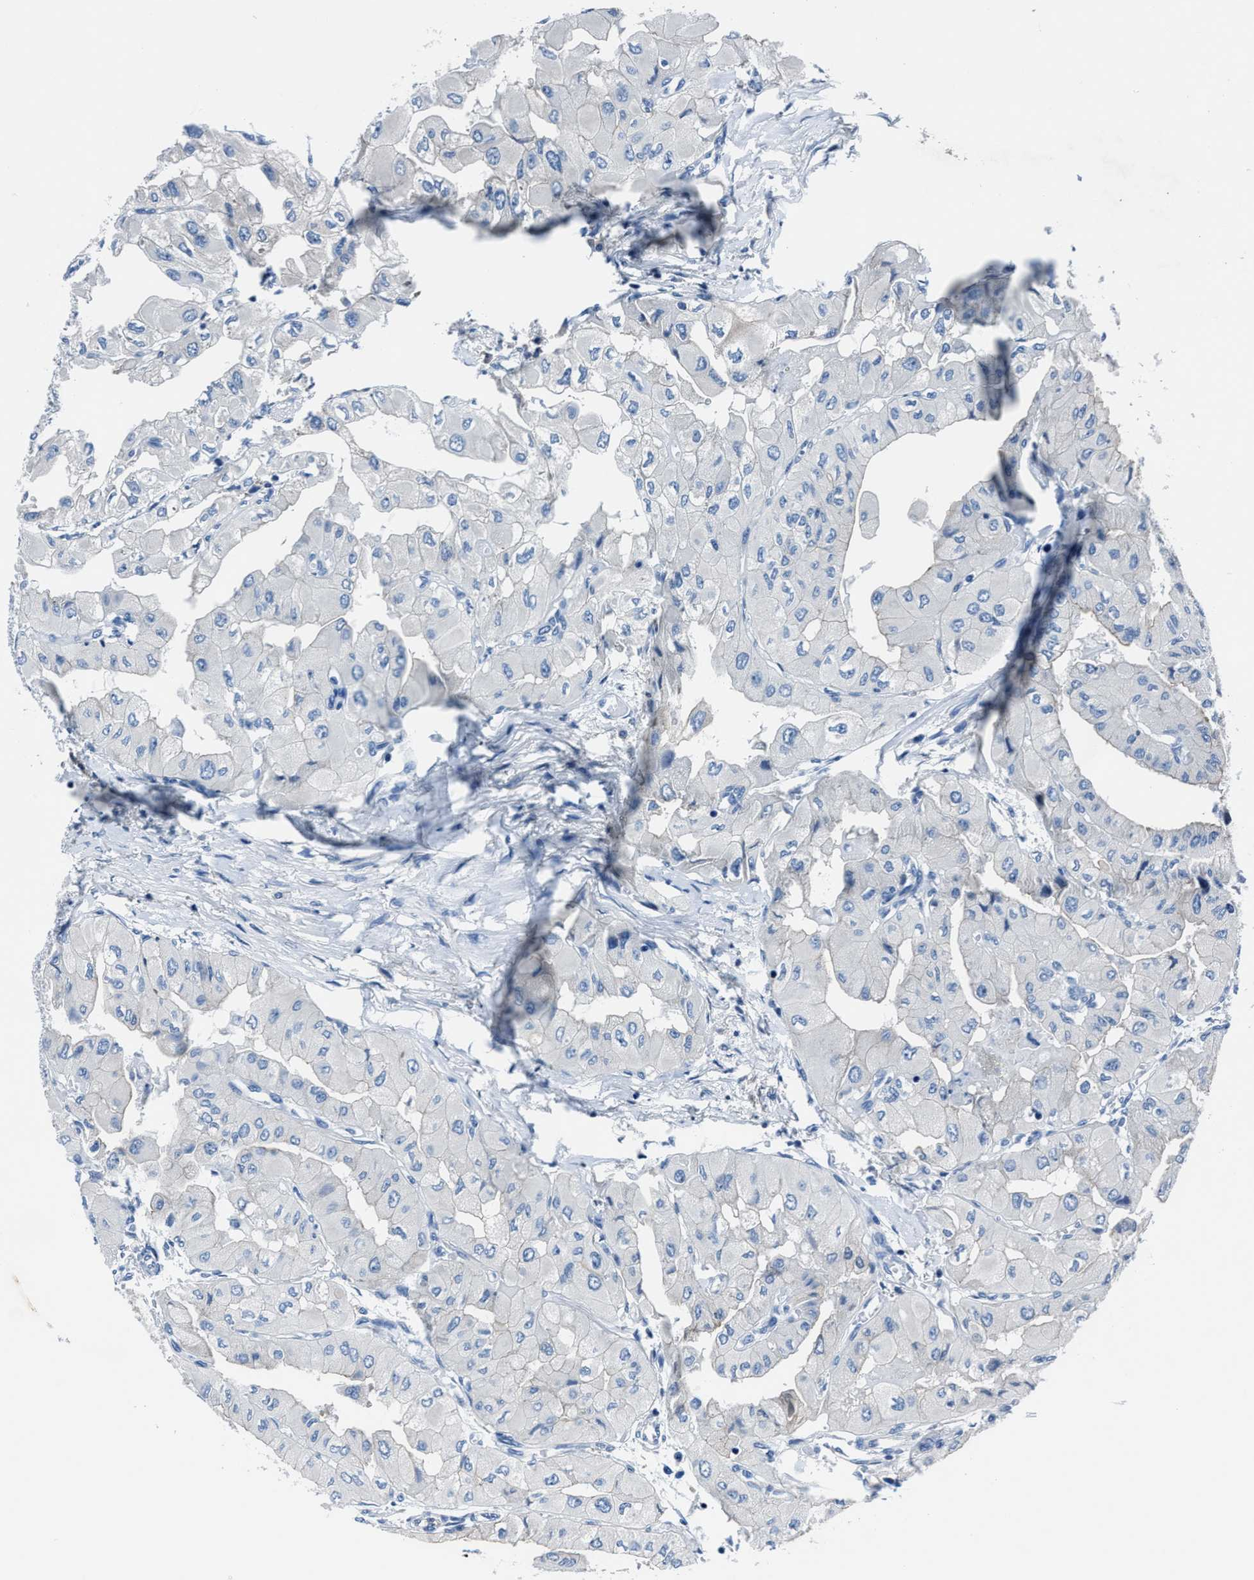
{"staining": {"intensity": "weak", "quantity": "<25%", "location": "cytoplasmic/membranous"}, "tissue": "thyroid cancer", "cell_type": "Tumor cells", "image_type": "cancer", "snomed": [{"axis": "morphology", "description": "Papillary adenocarcinoma, NOS"}, {"axis": "topography", "description": "Thyroid gland"}], "caption": "DAB (3,3'-diaminobenzidine) immunohistochemical staining of papillary adenocarcinoma (thyroid) reveals no significant staining in tumor cells. (DAB (3,3'-diaminobenzidine) immunohistochemistry visualized using brightfield microscopy, high magnification).", "gene": "LMO7", "patient": {"sex": "female", "age": 59}}